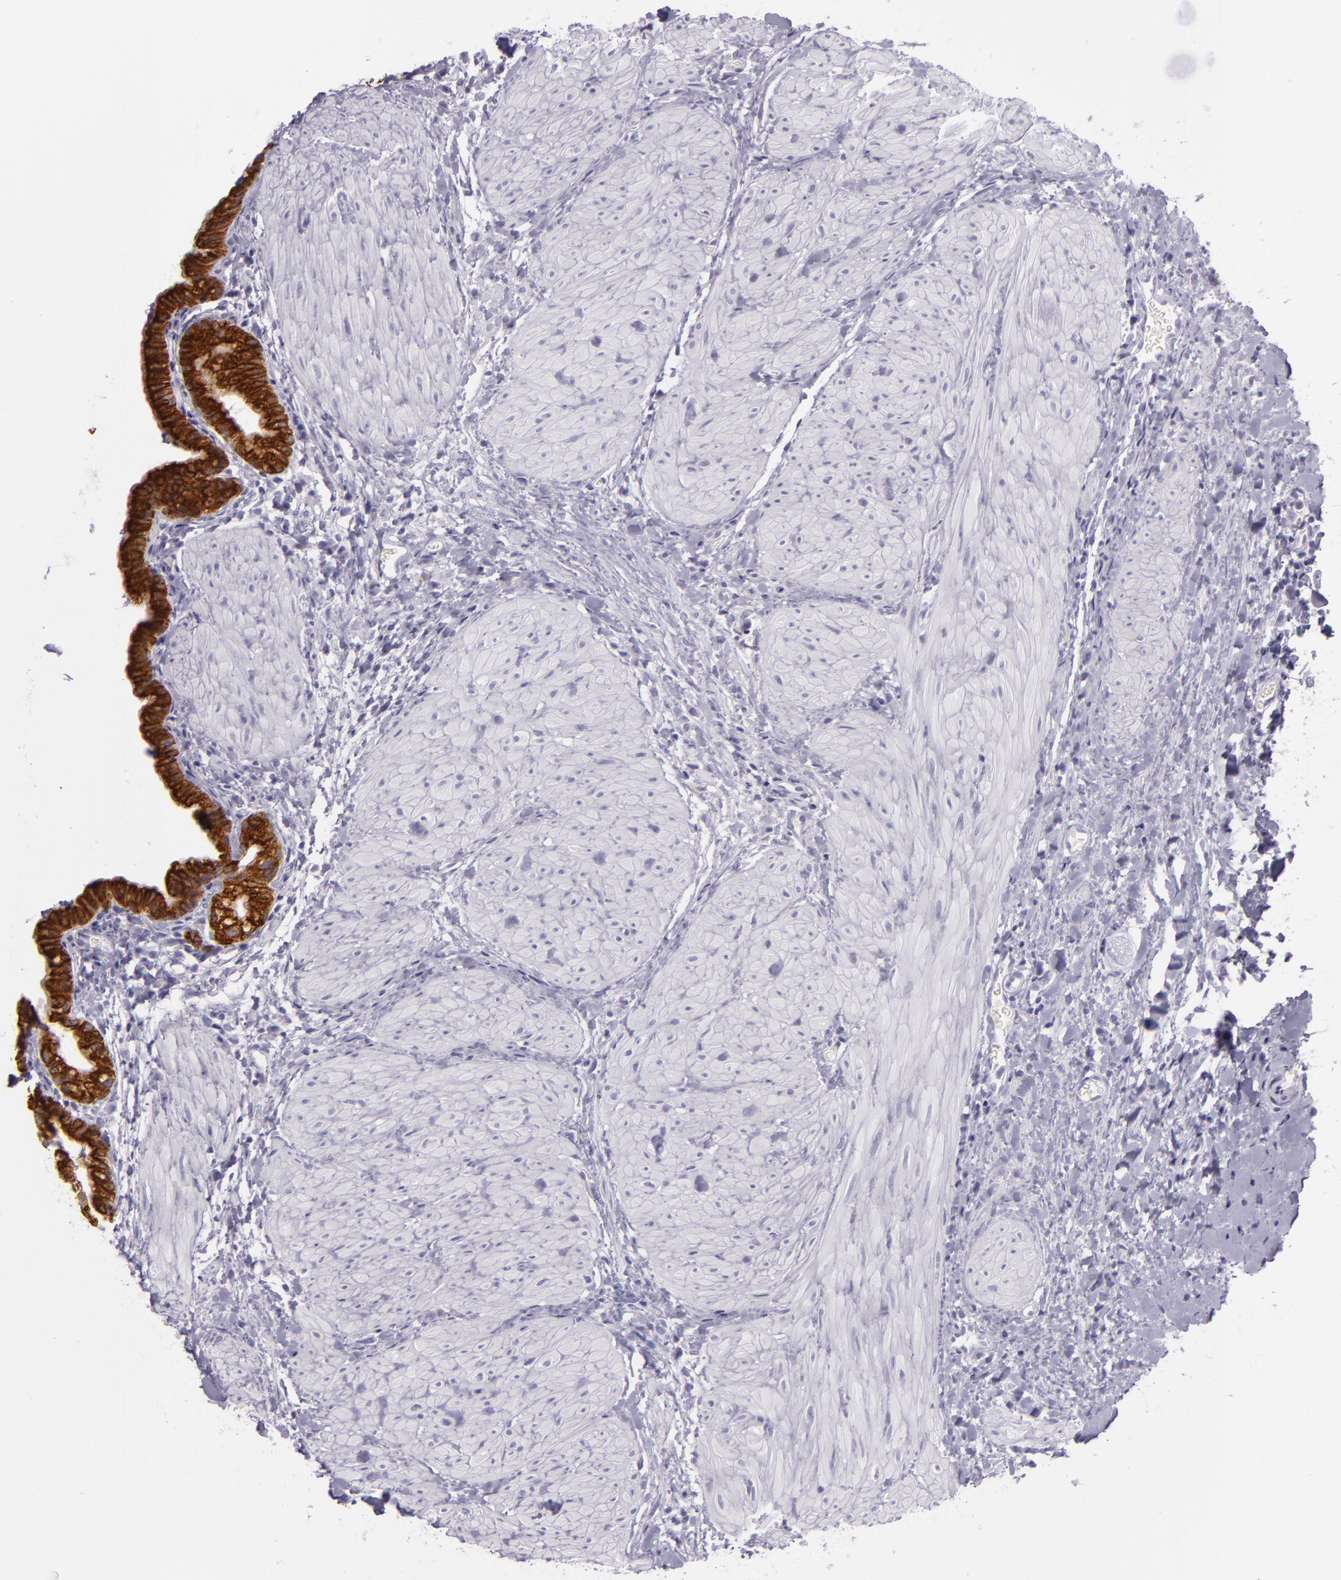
{"staining": {"intensity": "strong", "quantity": "25%-75%", "location": "cytoplasmic/membranous"}, "tissue": "gallbladder", "cell_type": "Glandular cells", "image_type": "normal", "snomed": [{"axis": "morphology", "description": "Normal tissue, NOS"}, {"axis": "morphology", "description": "Inflammation, NOS"}, {"axis": "topography", "description": "Gallbladder"}], "caption": "DAB immunohistochemical staining of benign human gallbladder reveals strong cytoplasmic/membranous protein expression in approximately 25%-75% of glandular cells.", "gene": "MUC6", "patient": {"sex": "male", "age": 66}}